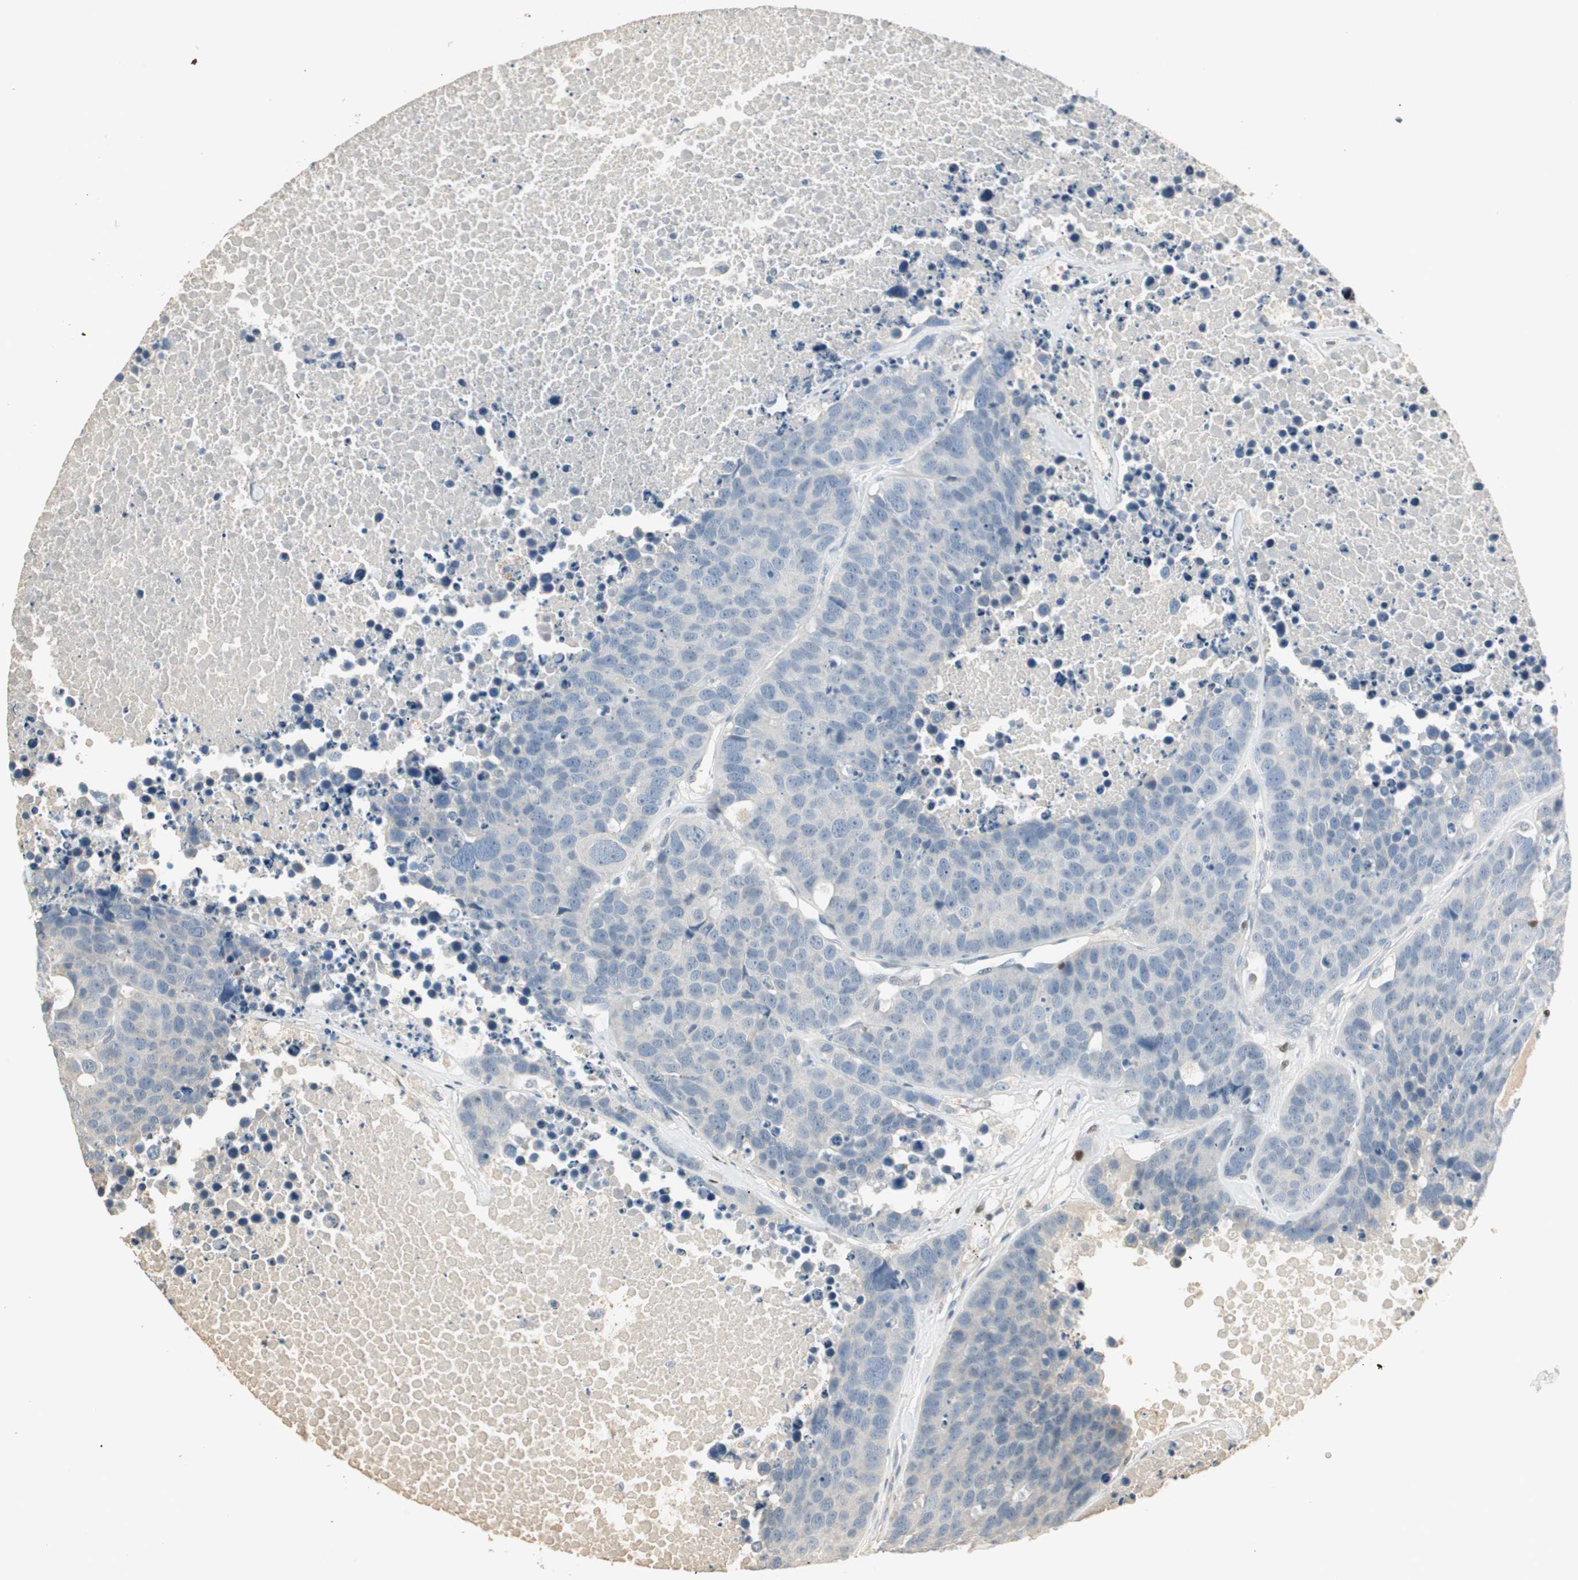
{"staining": {"intensity": "negative", "quantity": "none", "location": "none"}, "tissue": "carcinoid", "cell_type": "Tumor cells", "image_type": "cancer", "snomed": [{"axis": "morphology", "description": "Carcinoid, malignant, NOS"}, {"axis": "topography", "description": "Lung"}], "caption": "The photomicrograph demonstrates no significant positivity in tumor cells of carcinoid.", "gene": "RUNX2", "patient": {"sex": "male", "age": 60}}